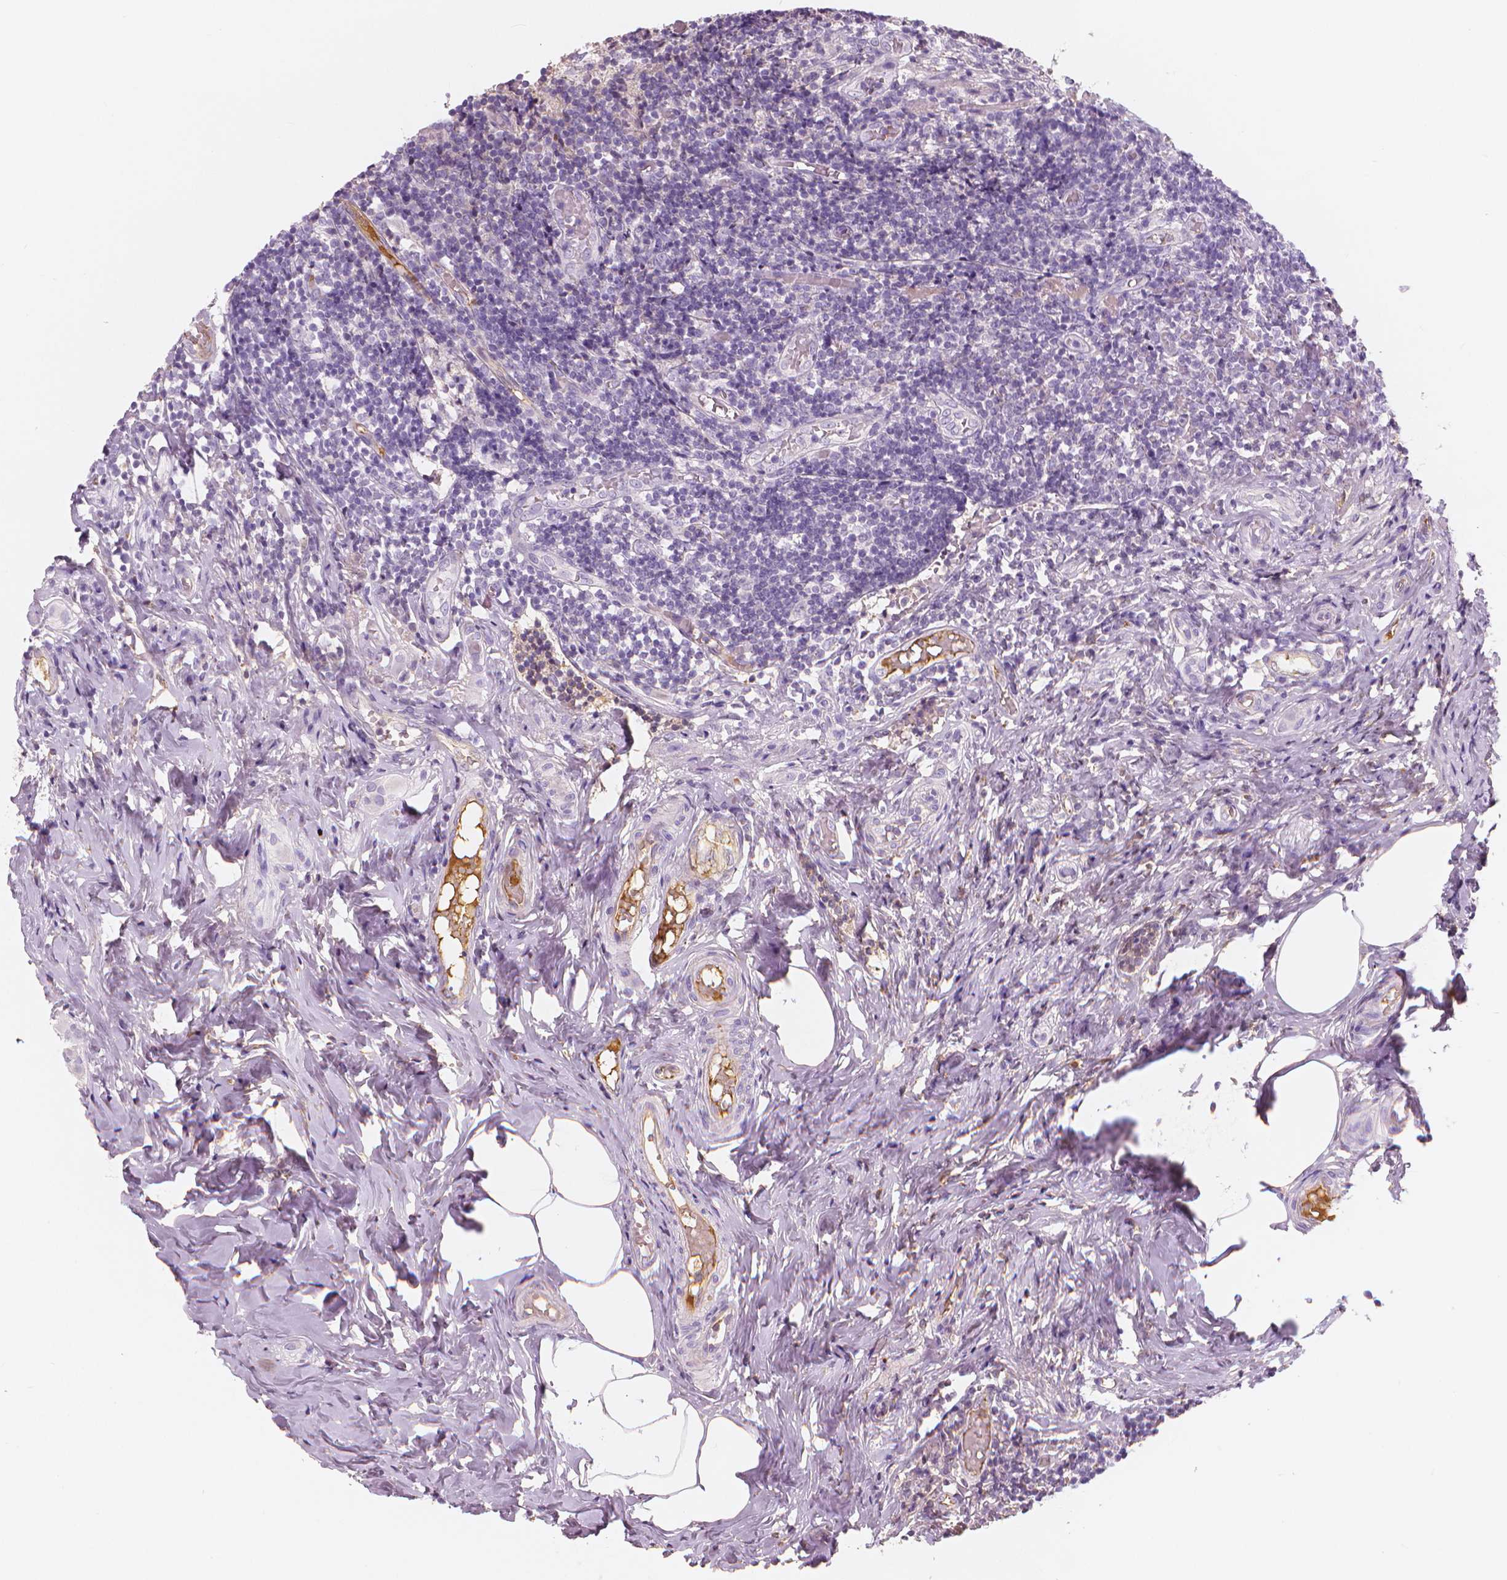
{"staining": {"intensity": "negative", "quantity": "none", "location": "none"}, "tissue": "appendix", "cell_type": "Glandular cells", "image_type": "normal", "snomed": [{"axis": "morphology", "description": "Normal tissue, NOS"}, {"axis": "topography", "description": "Appendix"}], "caption": "Micrograph shows no protein expression in glandular cells of benign appendix. (DAB (3,3'-diaminobenzidine) immunohistochemistry (IHC) with hematoxylin counter stain).", "gene": "APOA4", "patient": {"sex": "female", "age": 32}}